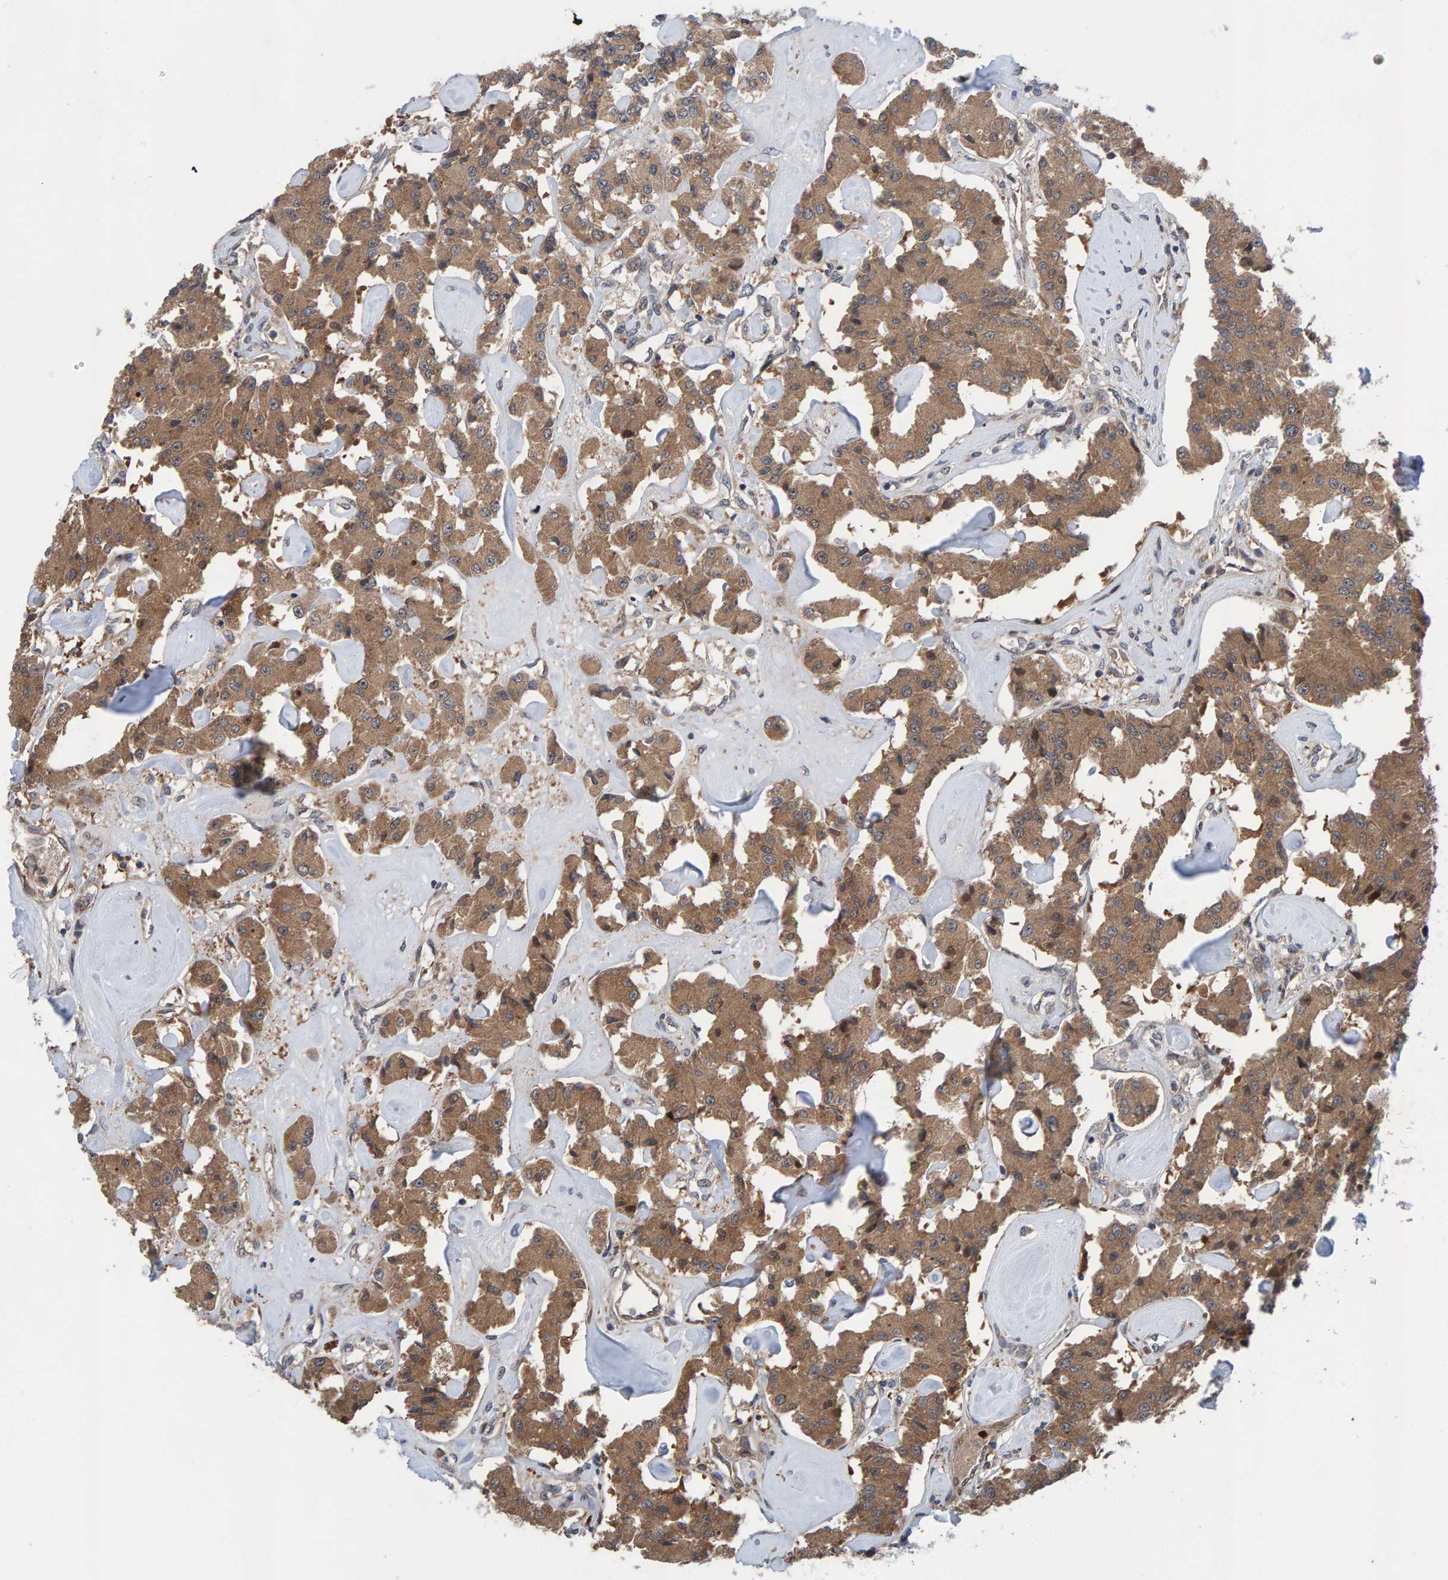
{"staining": {"intensity": "moderate", "quantity": ">75%", "location": "cytoplasmic/membranous,nuclear"}, "tissue": "carcinoid", "cell_type": "Tumor cells", "image_type": "cancer", "snomed": [{"axis": "morphology", "description": "Carcinoid, malignant, NOS"}, {"axis": "topography", "description": "Pancreas"}], "caption": "Human malignant carcinoid stained with a brown dye shows moderate cytoplasmic/membranous and nuclear positive staining in approximately >75% of tumor cells.", "gene": "MFSD6L", "patient": {"sex": "male", "age": 41}}